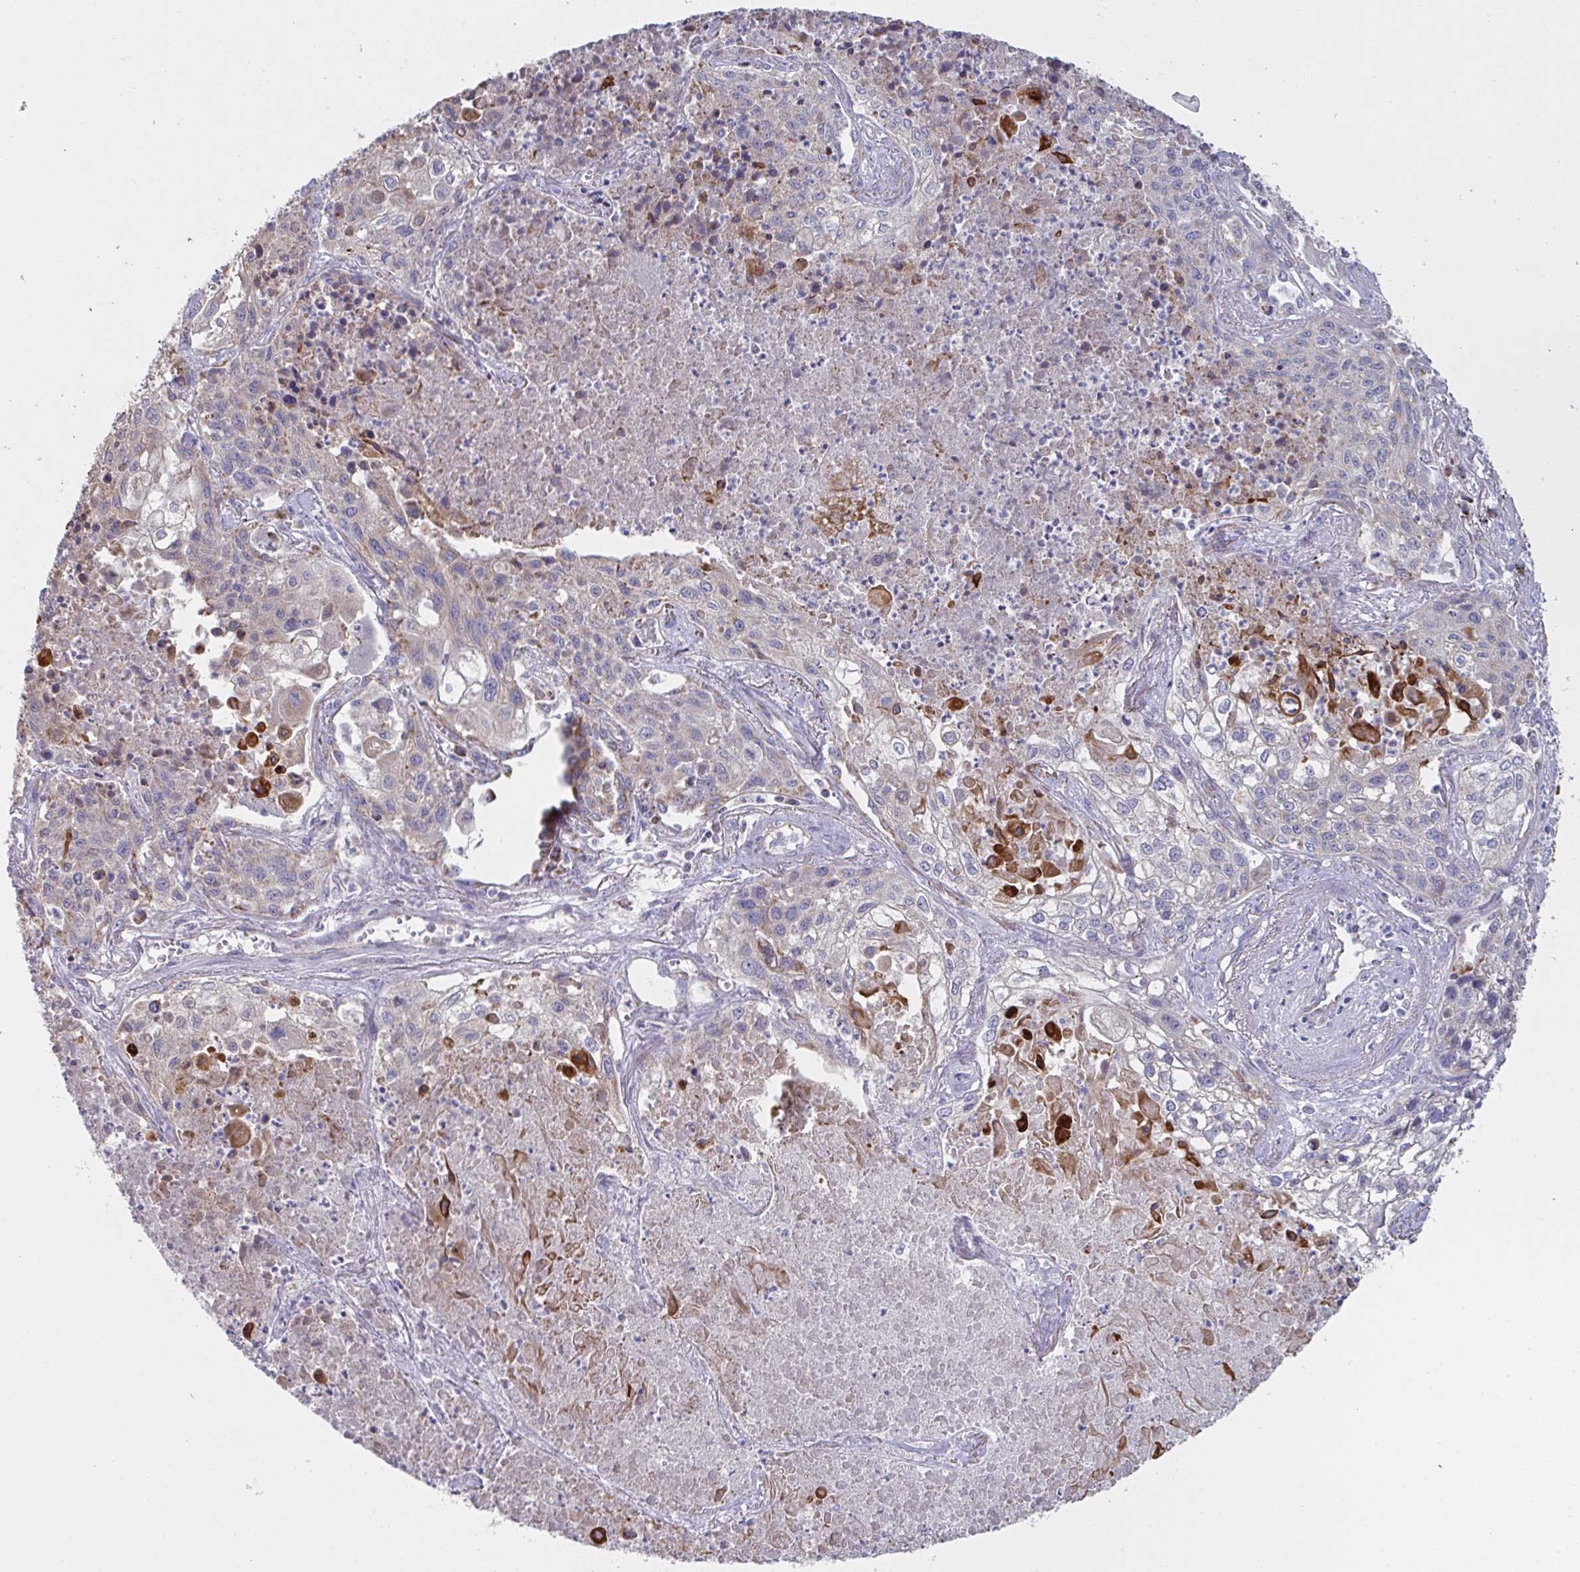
{"staining": {"intensity": "weak", "quantity": "<25%", "location": "cytoplasmic/membranous"}, "tissue": "lung cancer", "cell_type": "Tumor cells", "image_type": "cancer", "snomed": [{"axis": "morphology", "description": "Squamous cell carcinoma, NOS"}, {"axis": "topography", "description": "Lung"}], "caption": "The histopathology image displays no significant positivity in tumor cells of lung squamous cell carcinoma.", "gene": "NDUFA7", "patient": {"sex": "male", "age": 74}}